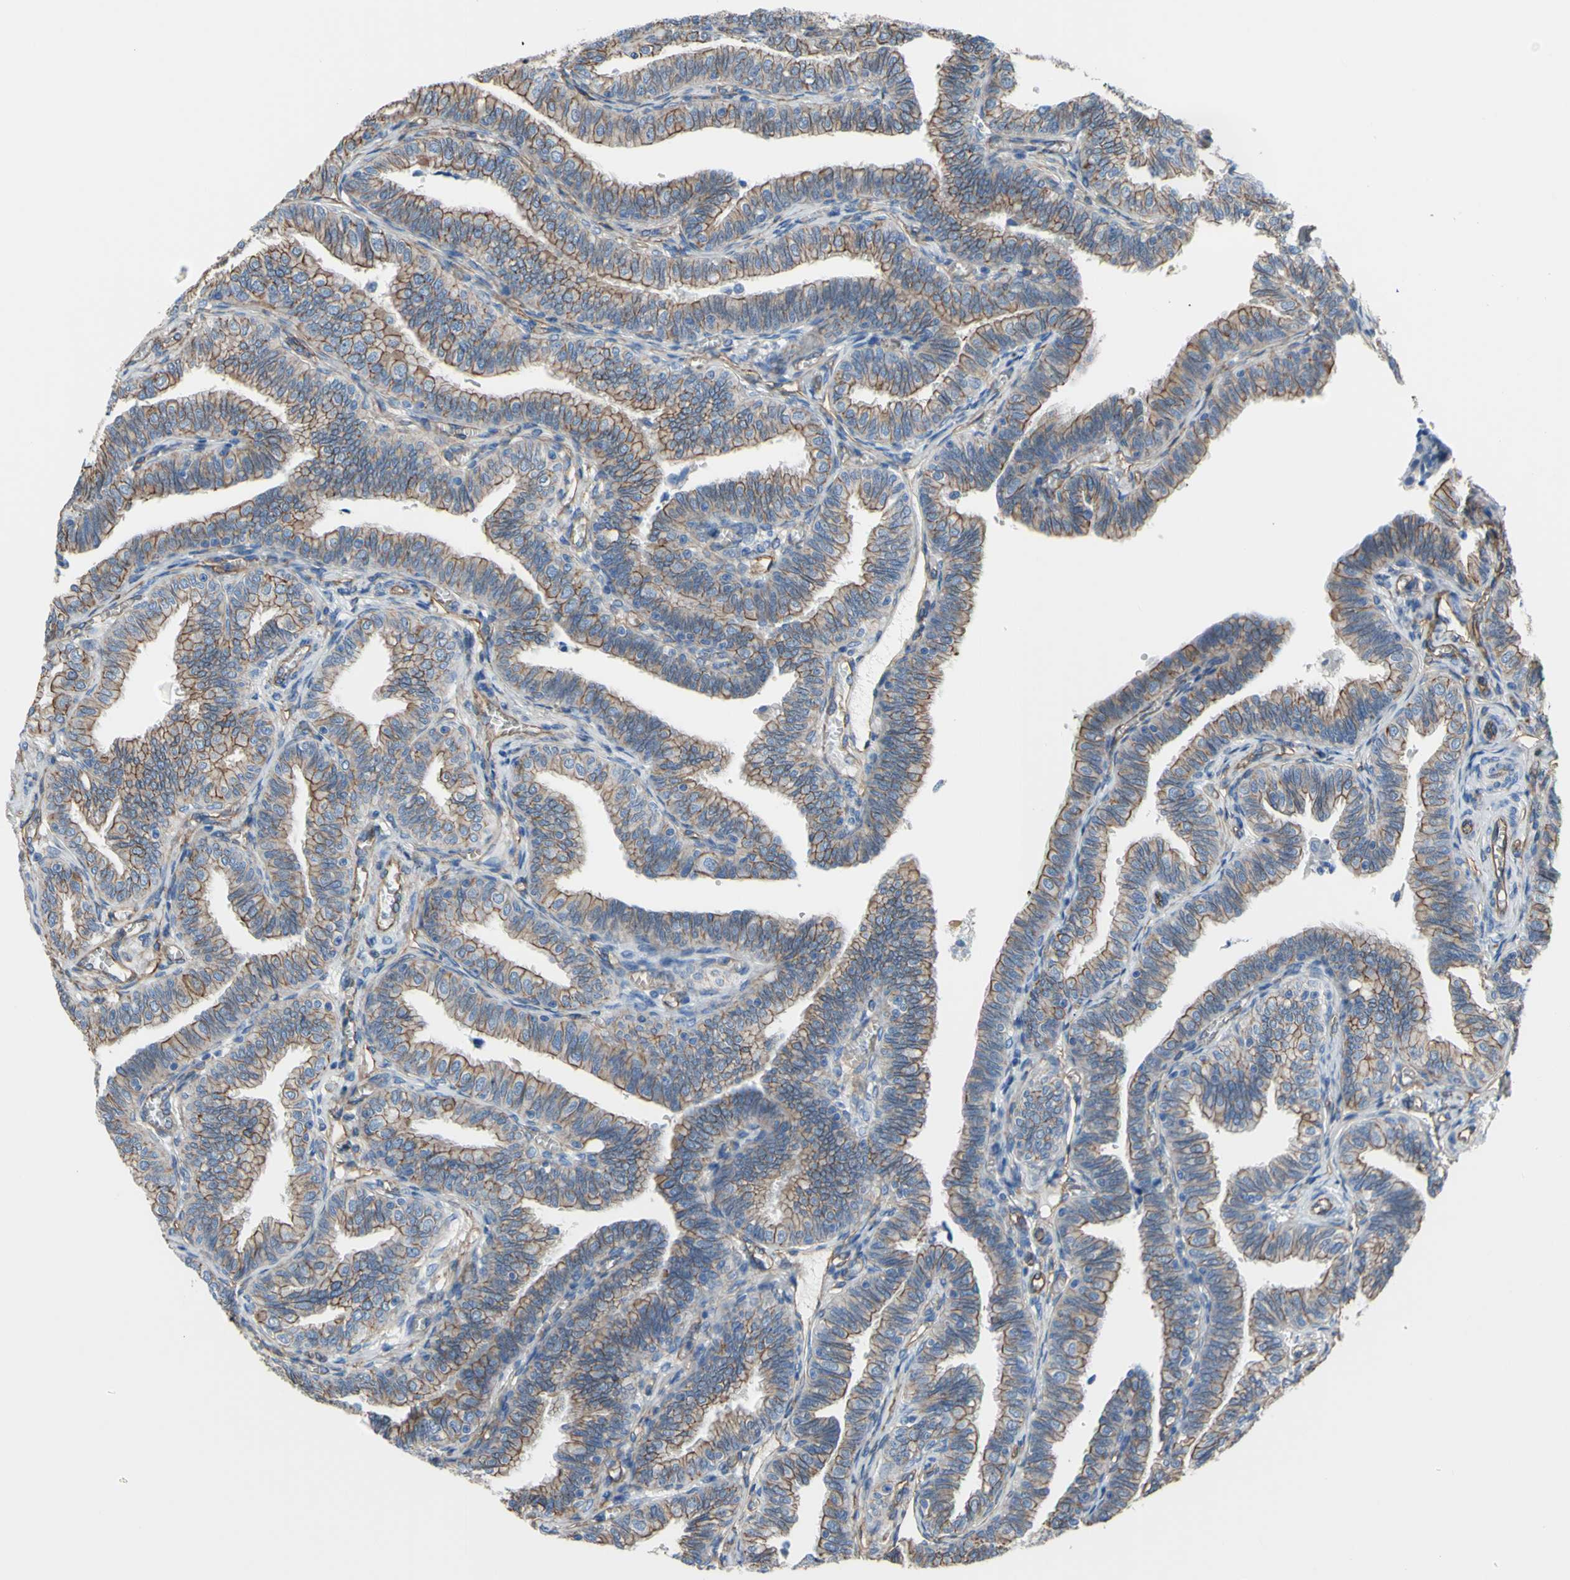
{"staining": {"intensity": "moderate", "quantity": ">75%", "location": "cytoplasmic/membranous"}, "tissue": "fallopian tube", "cell_type": "Glandular cells", "image_type": "normal", "snomed": [{"axis": "morphology", "description": "Normal tissue, NOS"}, {"axis": "topography", "description": "Fallopian tube"}], "caption": "Unremarkable fallopian tube shows moderate cytoplasmic/membranous positivity in about >75% of glandular cells.", "gene": "TPBG", "patient": {"sex": "female", "age": 46}}